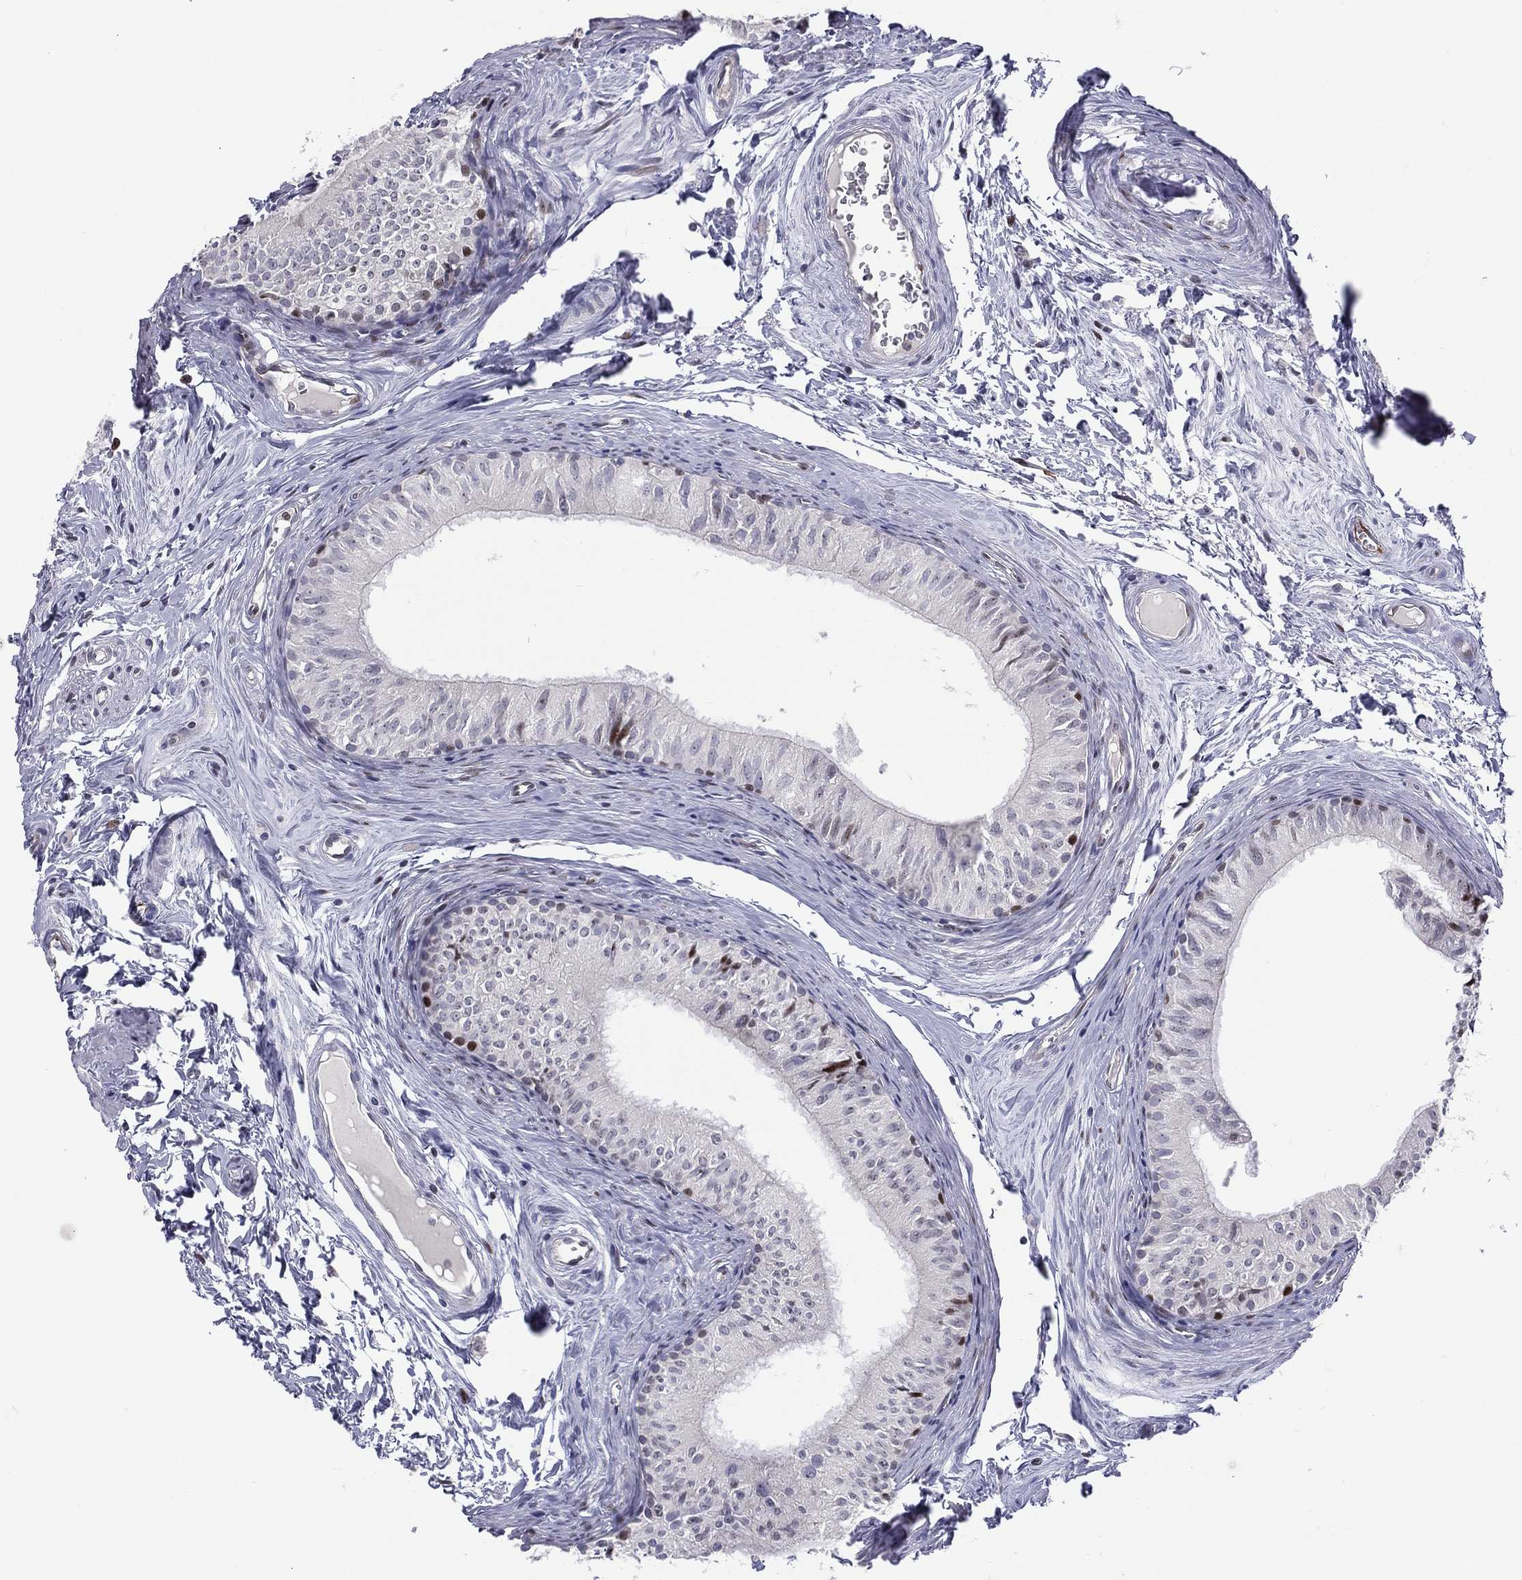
{"staining": {"intensity": "strong", "quantity": "<25%", "location": "nuclear"}, "tissue": "epididymis", "cell_type": "Glandular cells", "image_type": "normal", "snomed": [{"axis": "morphology", "description": "Normal tissue, NOS"}, {"axis": "topography", "description": "Epididymis"}], "caption": "A high-resolution micrograph shows immunohistochemistry staining of normal epididymis, which exhibits strong nuclear expression in approximately <25% of glandular cells. (brown staining indicates protein expression, while blue staining denotes nuclei).", "gene": "DBF4B", "patient": {"sex": "male", "age": 52}}